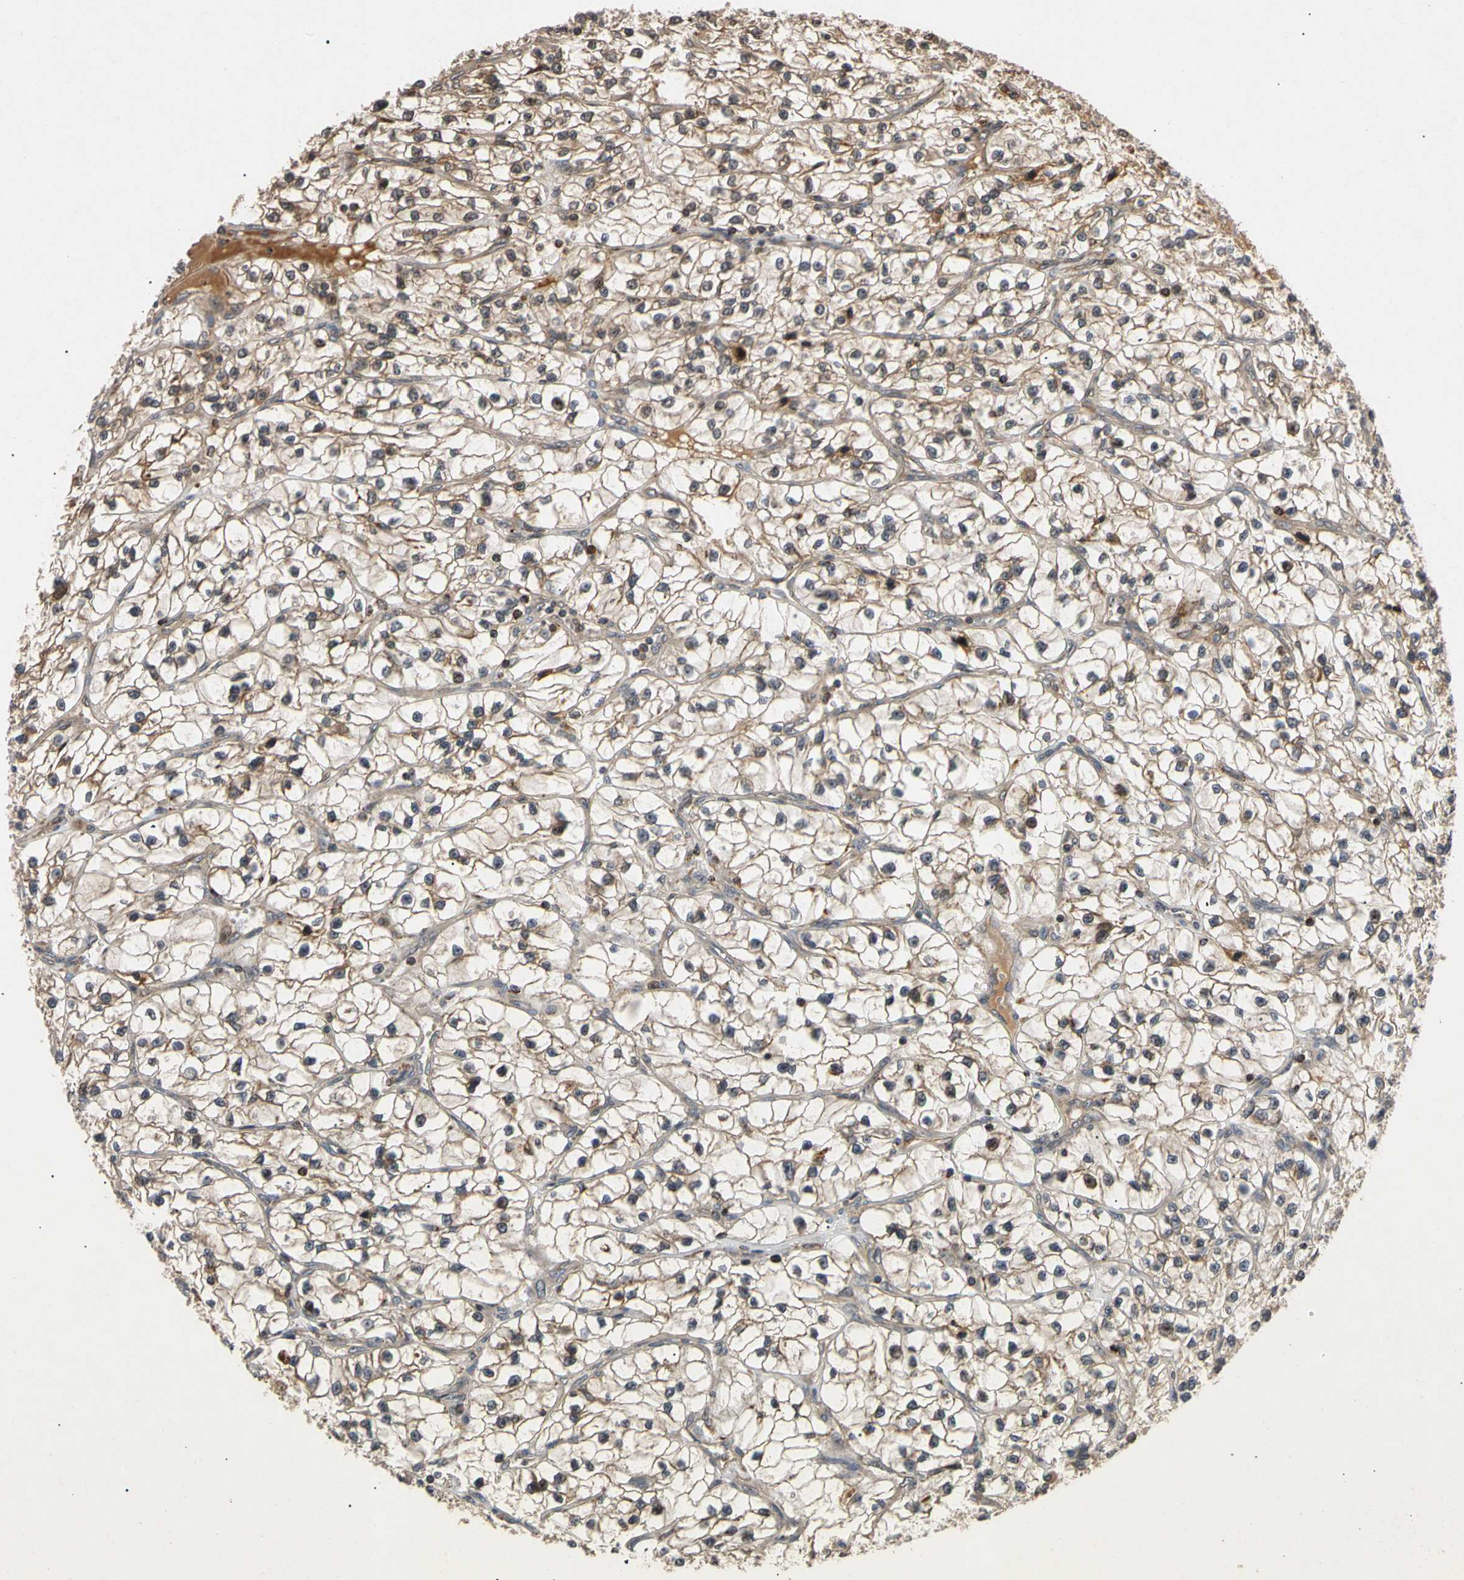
{"staining": {"intensity": "moderate", "quantity": ">75%", "location": "cytoplasmic/membranous,nuclear"}, "tissue": "renal cancer", "cell_type": "Tumor cells", "image_type": "cancer", "snomed": [{"axis": "morphology", "description": "Adenocarcinoma, NOS"}, {"axis": "topography", "description": "Kidney"}], "caption": "Brown immunohistochemical staining in human adenocarcinoma (renal) exhibits moderate cytoplasmic/membranous and nuclear expression in approximately >75% of tumor cells.", "gene": "MRPS22", "patient": {"sex": "female", "age": 57}}